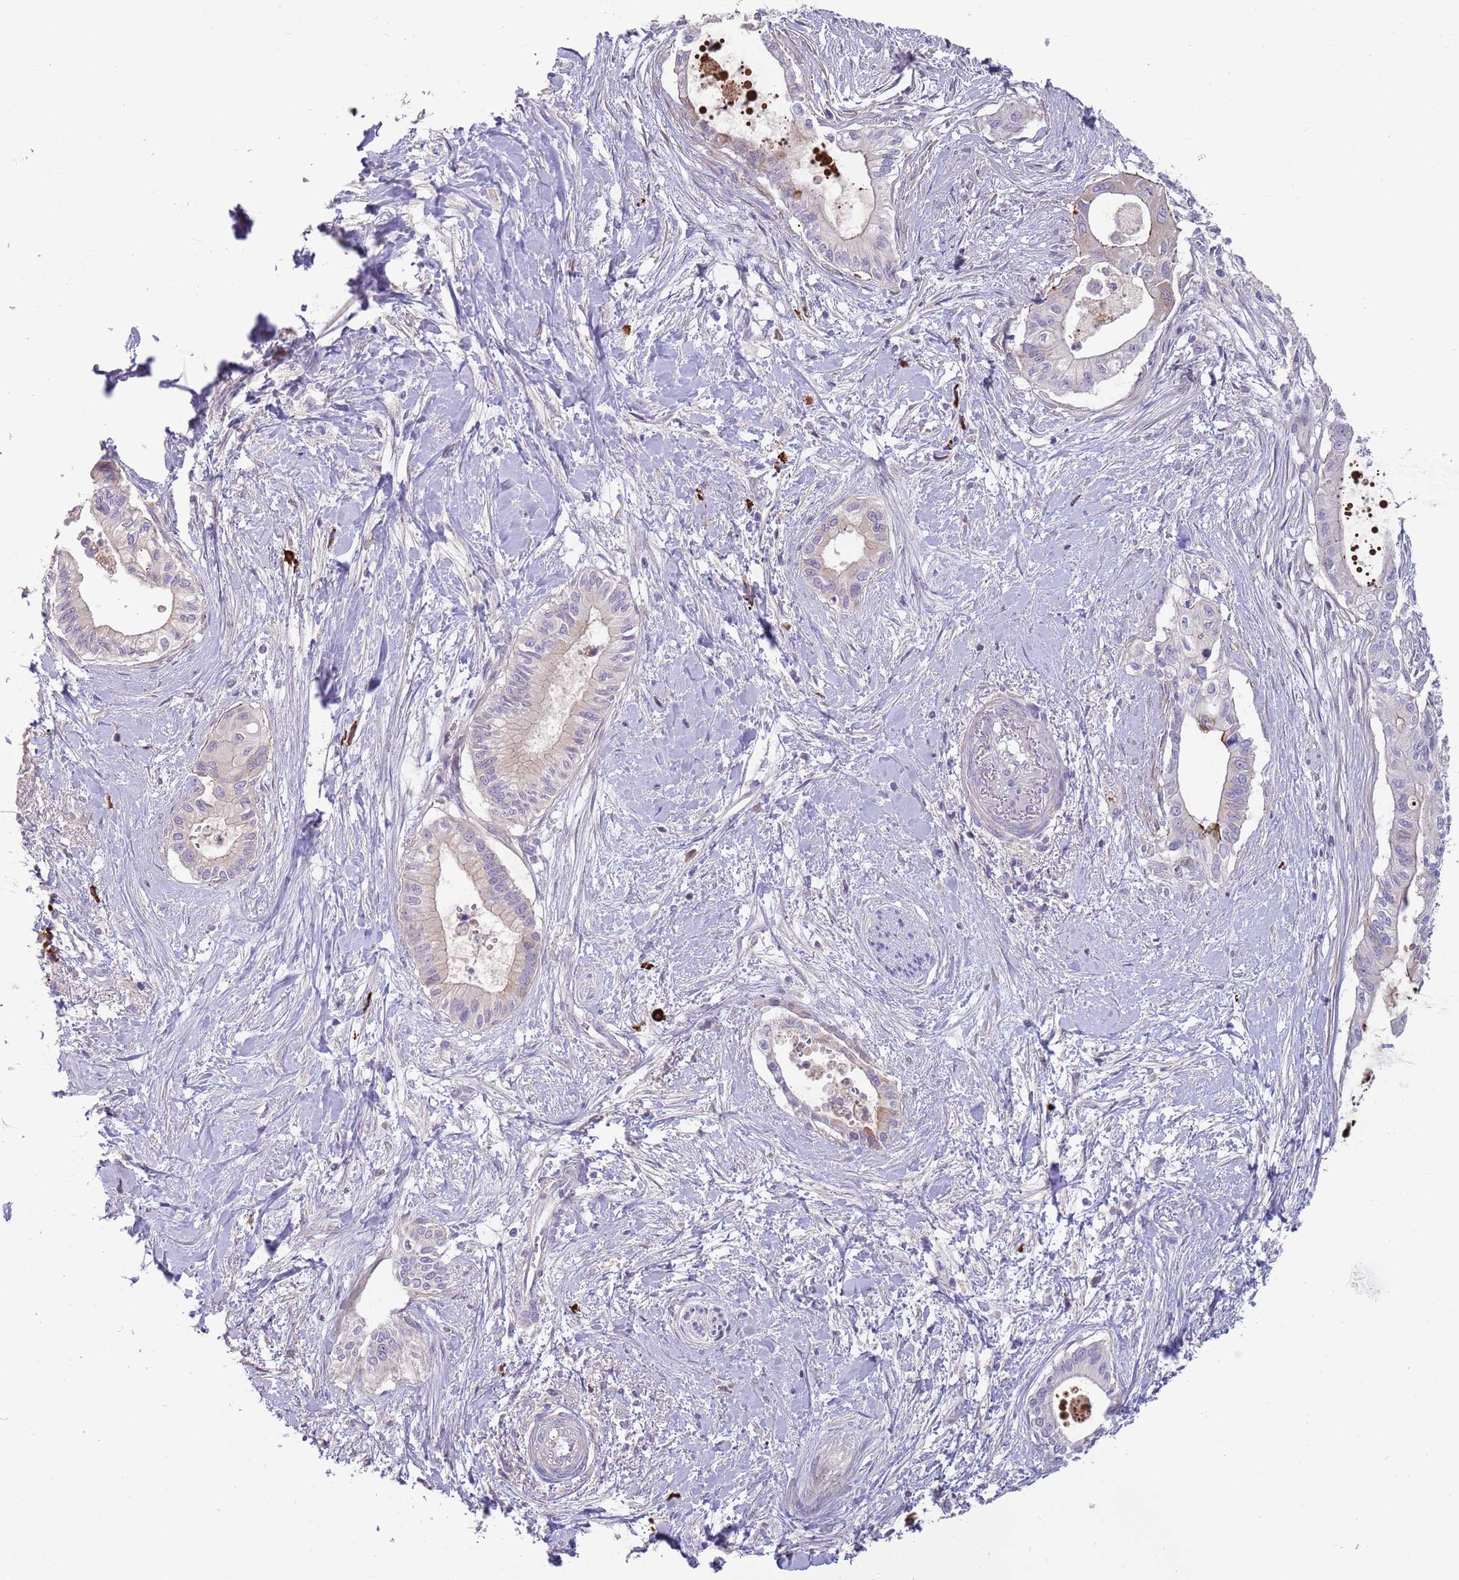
{"staining": {"intensity": "negative", "quantity": "none", "location": "none"}, "tissue": "pancreatic cancer", "cell_type": "Tumor cells", "image_type": "cancer", "snomed": [{"axis": "morphology", "description": "Adenocarcinoma, NOS"}, {"axis": "topography", "description": "Pancreas"}], "caption": "There is no significant positivity in tumor cells of pancreatic adenocarcinoma. Nuclei are stained in blue.", "gene": "SUSD1", "patient": {"sex": "male", "age": 78}}